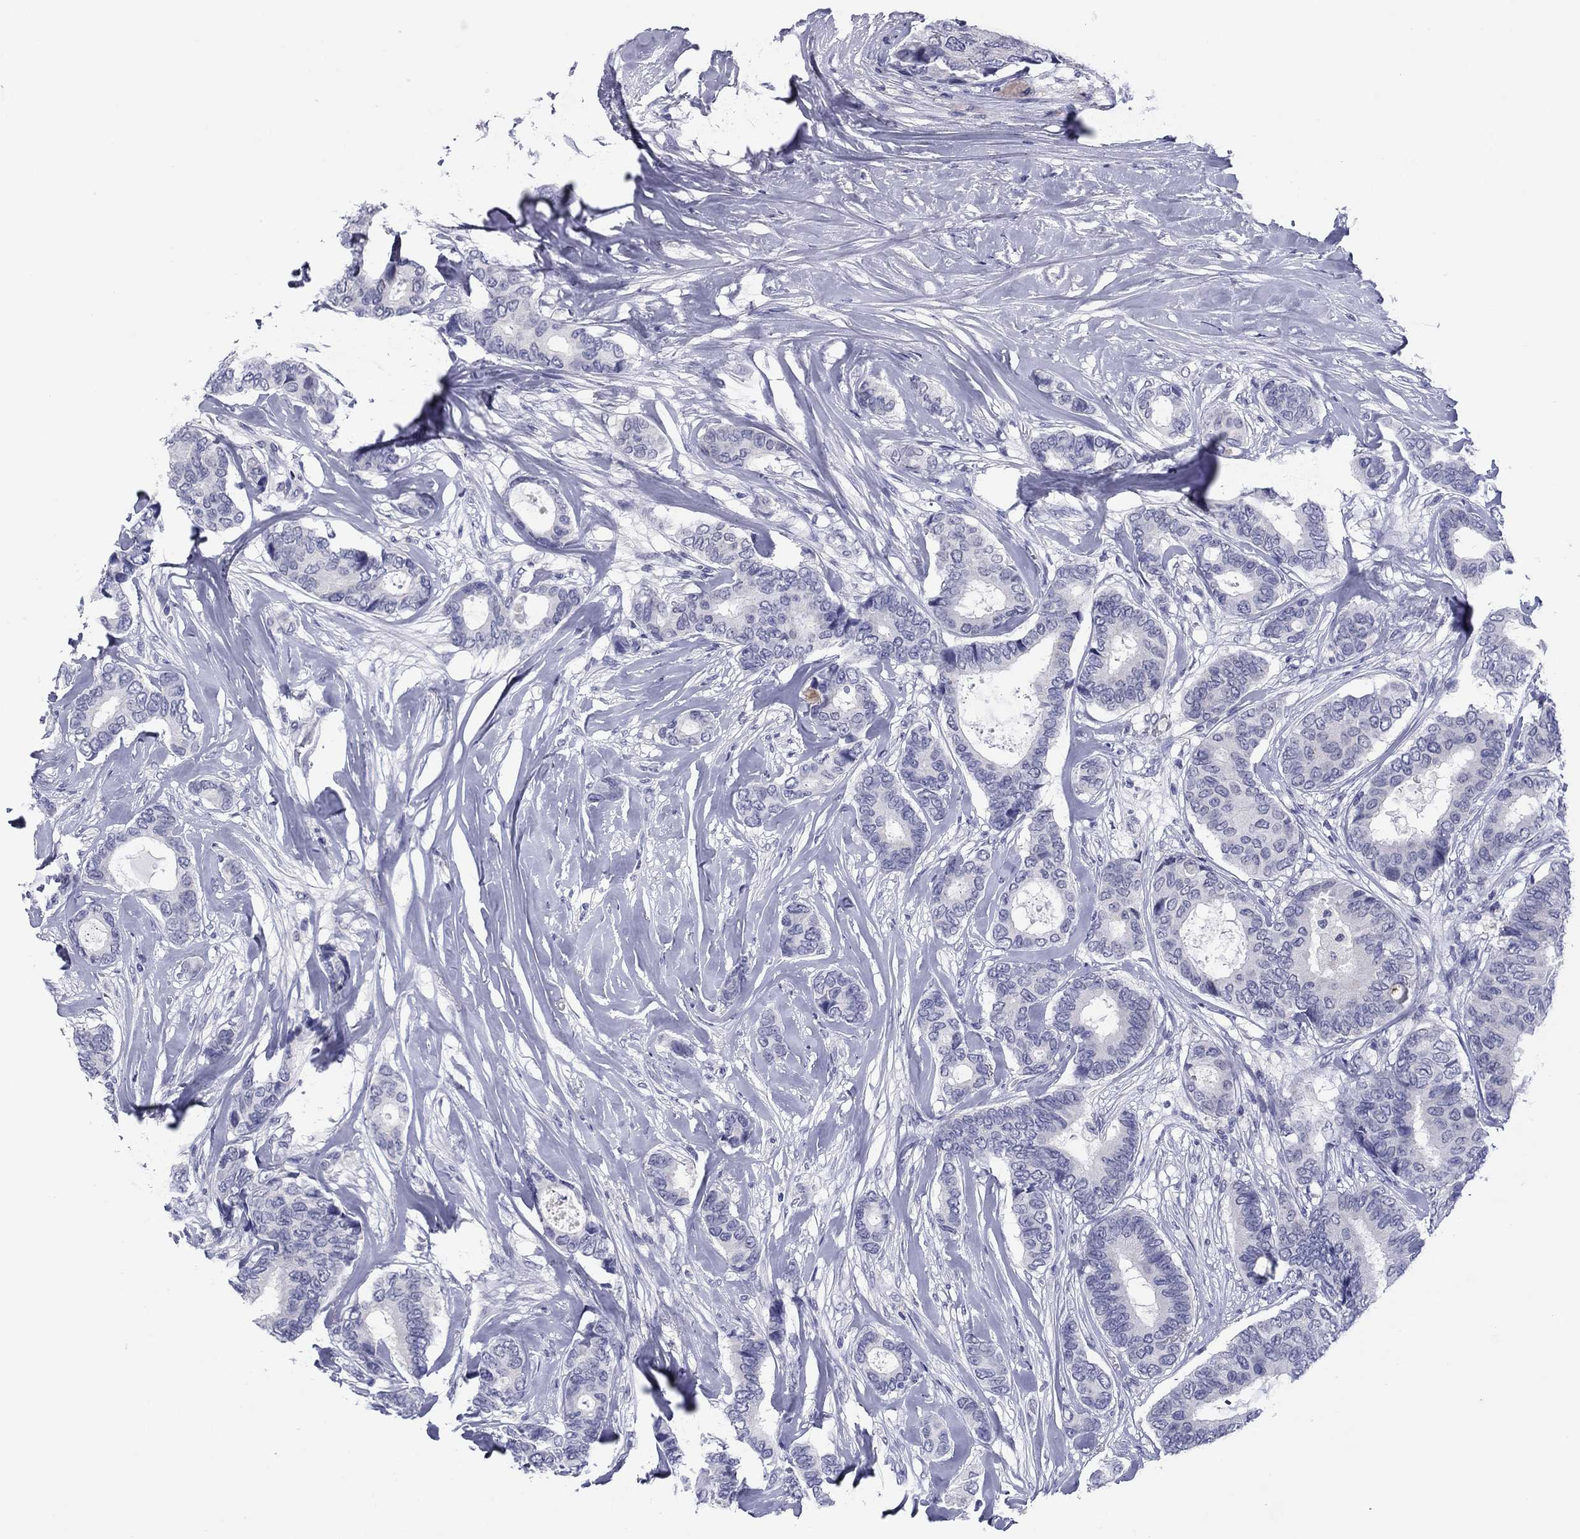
{"staining": {"intensity": "negative", "quantity": "none", "location": "none"}, "tissue": "breast cancer", "cell_type": "Tumor cells", "image_type": "cancer", "snomed": [{"axis": "morphology", "description": "Duct carcinoma"}, {"axis": "topography", "description": "Breast"}], "caption": "Breast invasive ductal carcinoma stained for a protein using IHC exhibits no staining tumor cells.", "gene": "TCFL5", "patient": {"sex": "female", "age": 75}}